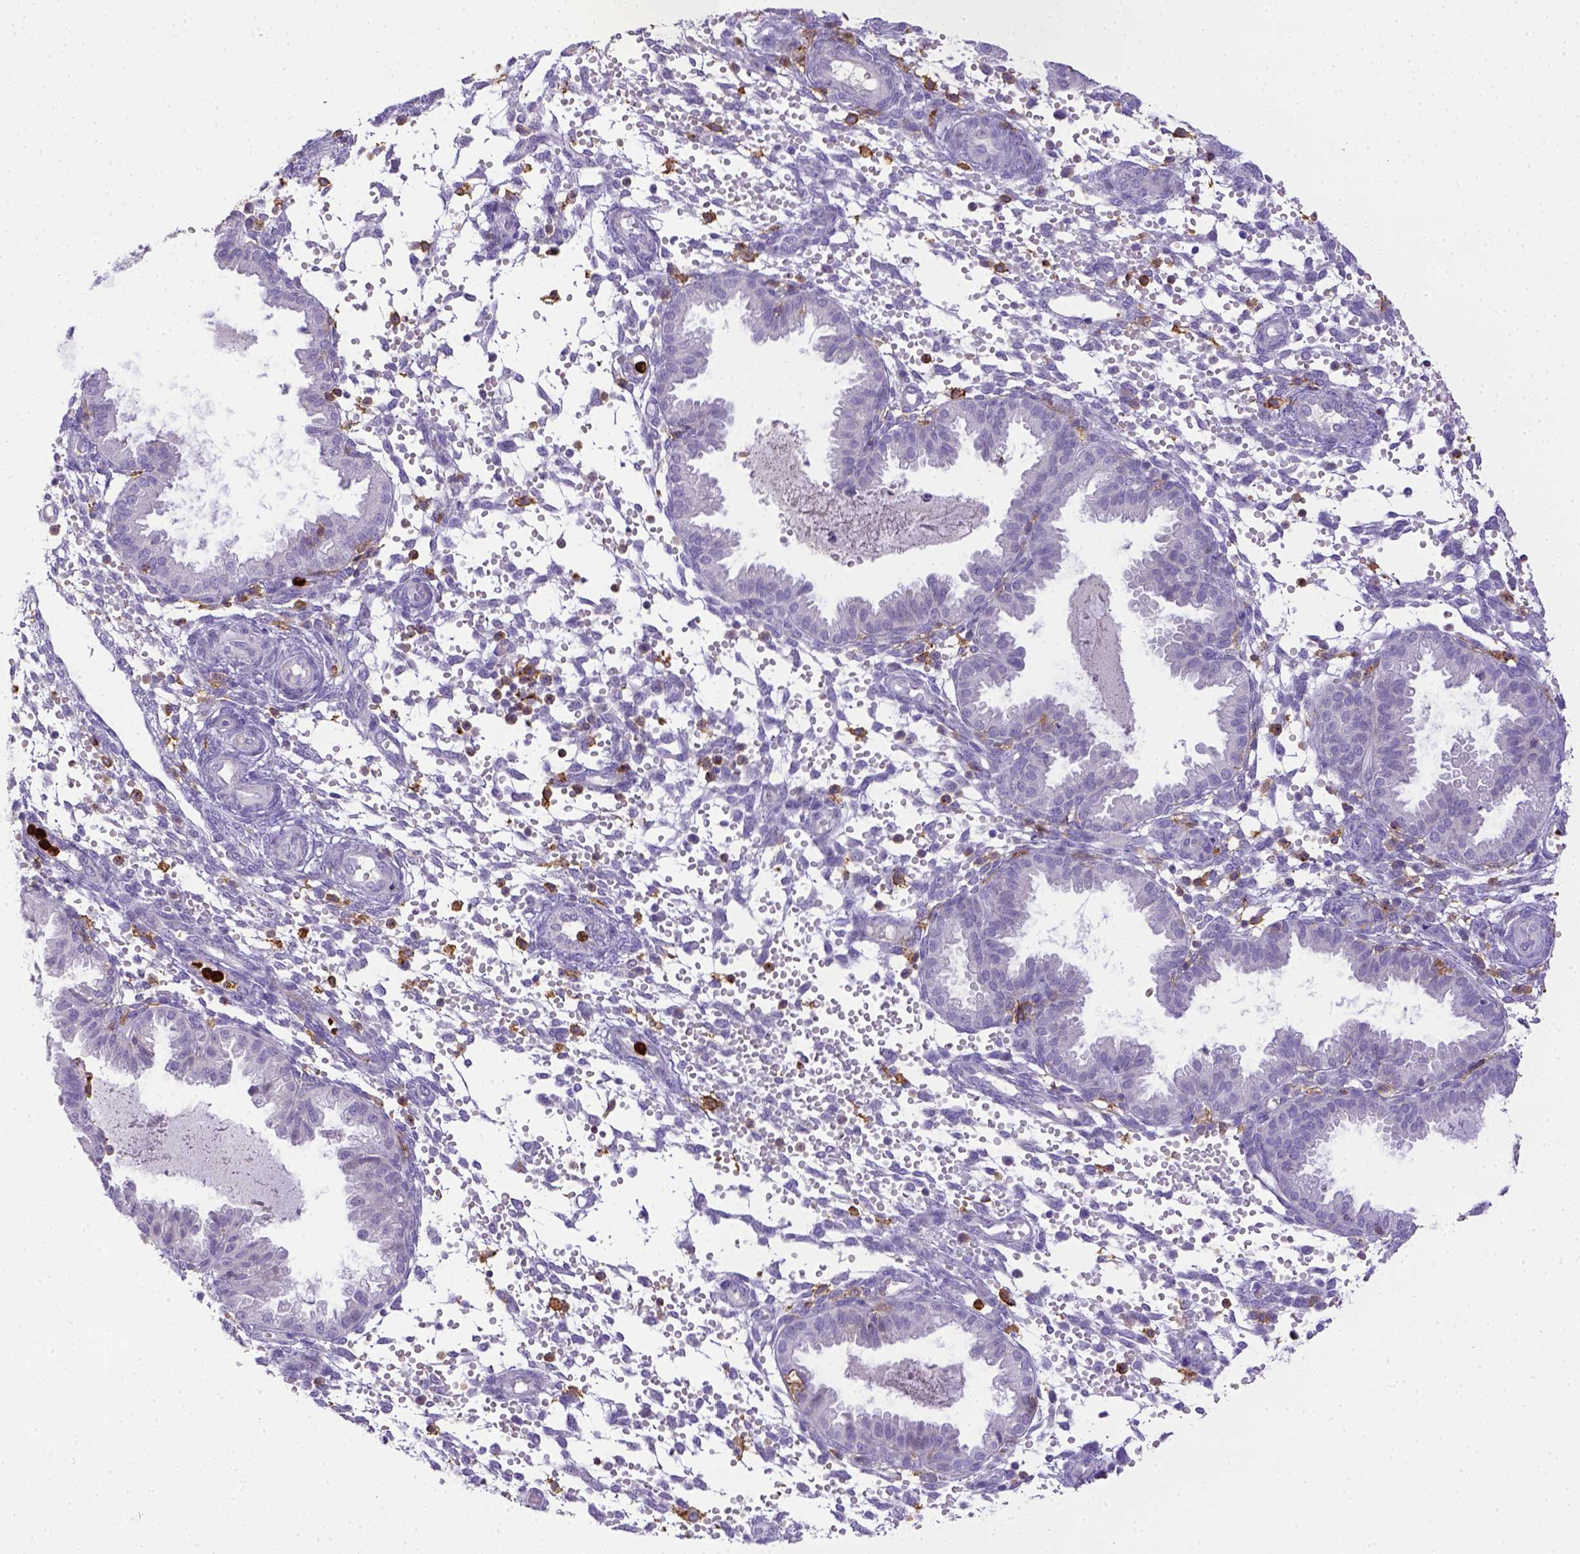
{"staining": {"intensity": "negative", "quantity": "none", "location": "none"}, "tissue": "endometrium", "cell_type": "Cells in endometrial stroma", "image_type": "normal", "snomed": [{"axis": "morphology", "description": "Normal tissue, NOS"}, {"axis": "topography", "description": "Endometrium"}], "caption": "High magnification brightfield microscopy of unremarkable endometrium stained with DAB (3,3'-diaminobenzidine) (brown) and counterstained with hematoxylin (blue): cells in endometrial stroma show no significant expression.", "gene": "ITGAM", "patient": {"sex": "female", "age": 33}}